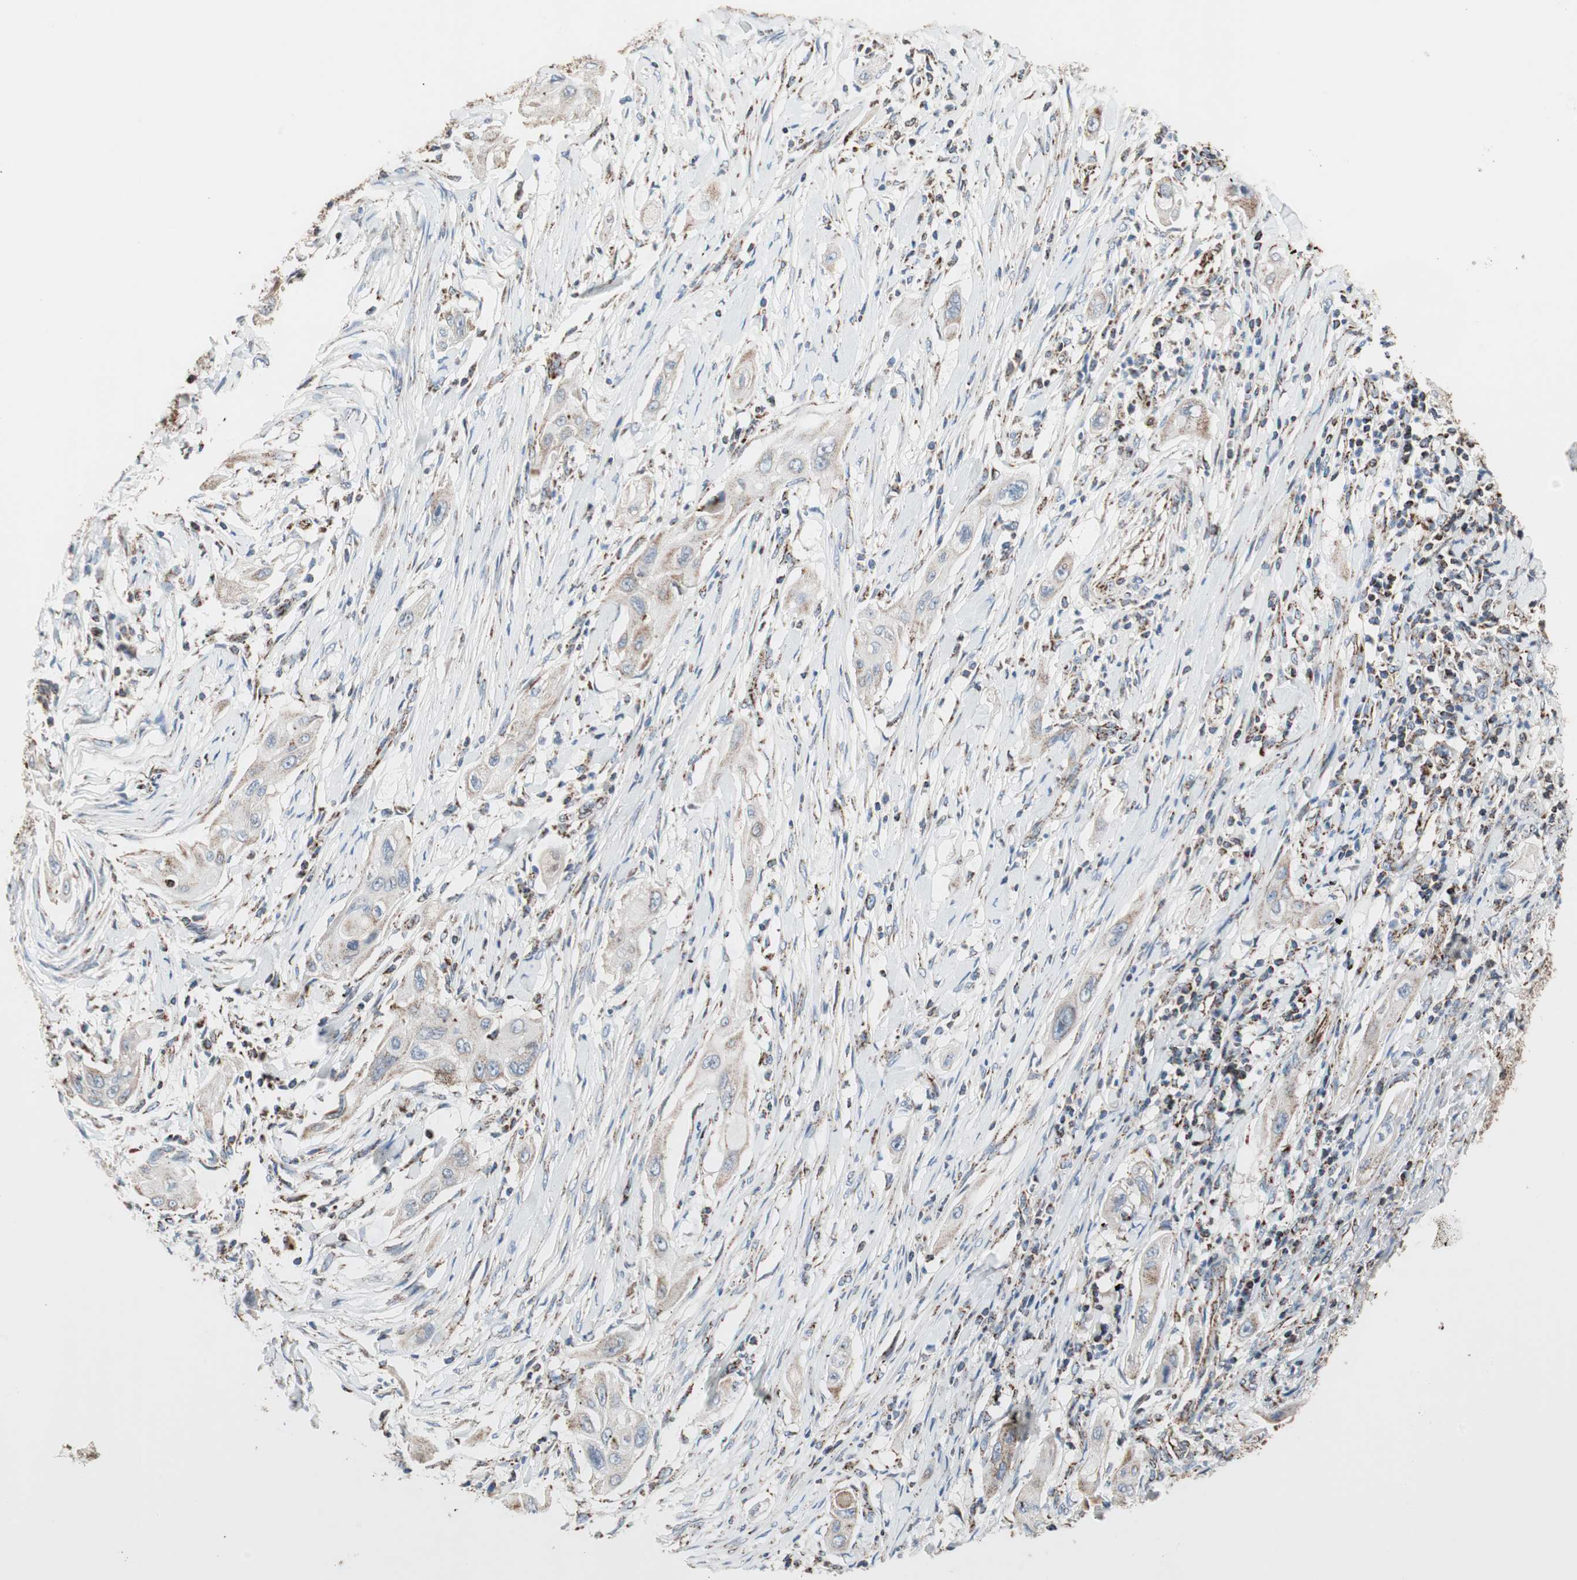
{"staining": {"intensity": "weak", "quantity": "25%-75%", "location": "cytoplasmic/membranous"}, "tissue": "lung cancer", "cell_type": "Tumor cells", "image_type": "cancer", "snomed": [{"axis": "morphology", "description": "Squamous cell carcinoma, NOS"}, {"axis": "topography", "description": "Lung"}], "caption": "Lung squamous cell carcinoma was stained to show a protein in brown. There is low levels of weak cytoplasmic/membranous staining in about 25%-75% of tumor cells. The protein is shown in brown color, while the nuclei are stained blue.", "gene": "PCSK4", "patient": {"sex": "female", "age": 47}}